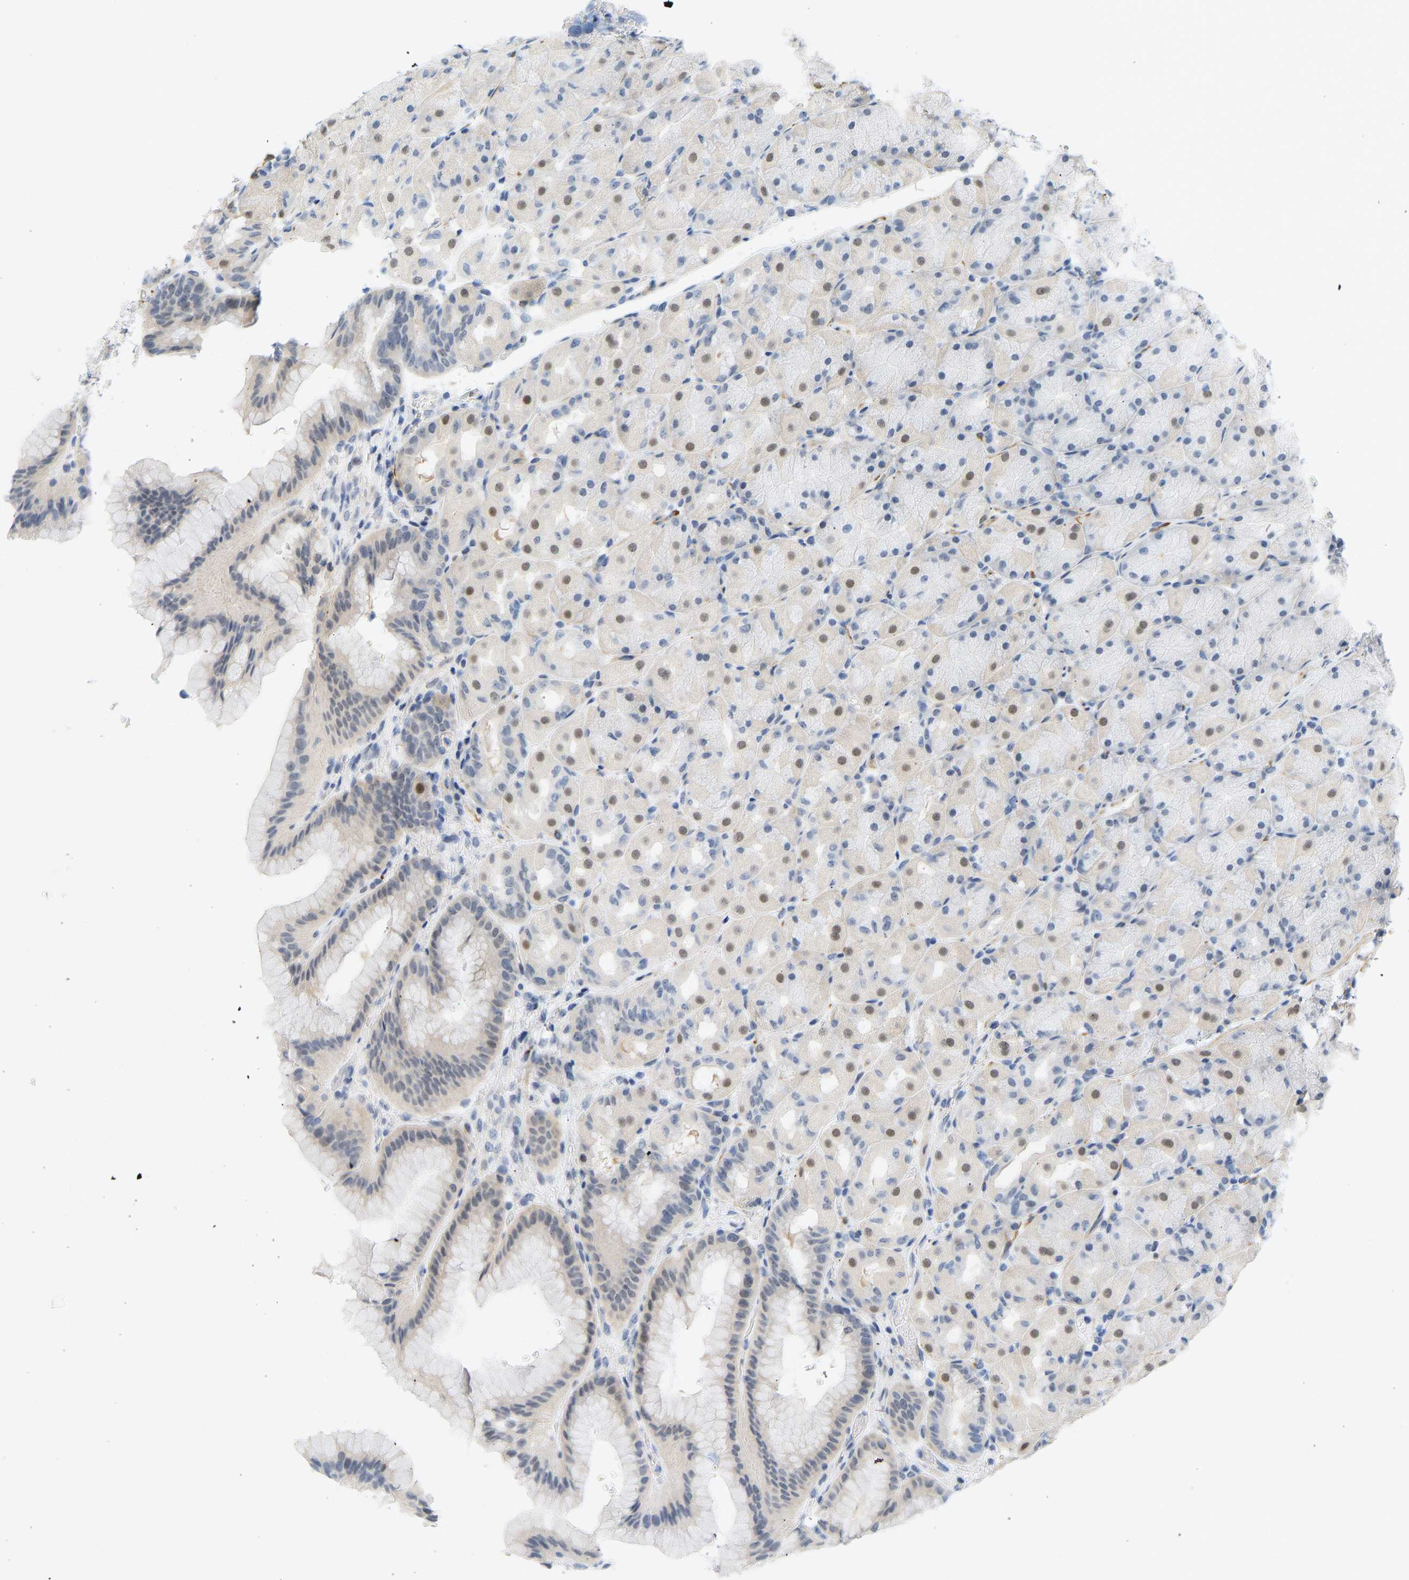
{"staining": {"intensity": "weak", "quantity": "<25%", "location": "nuclear"}, "tissue": "stomach", "cell_type": "Glandular cells", "image_type": "normal", "snomed": [{"axis": "morphology", "description": "Normal tissue, NOS"}, {"axis": "morphology", "description": "Carcinoid, malignant, NOS"}, {"axis": "topography", "description": "Stomach, upper"}], "caption": "Benign stomach was stained to show a protein in brown. There is no significant expression in glandular cells.", "gene": "BAG1", "patient": {"sex": "male", "age": 39}}